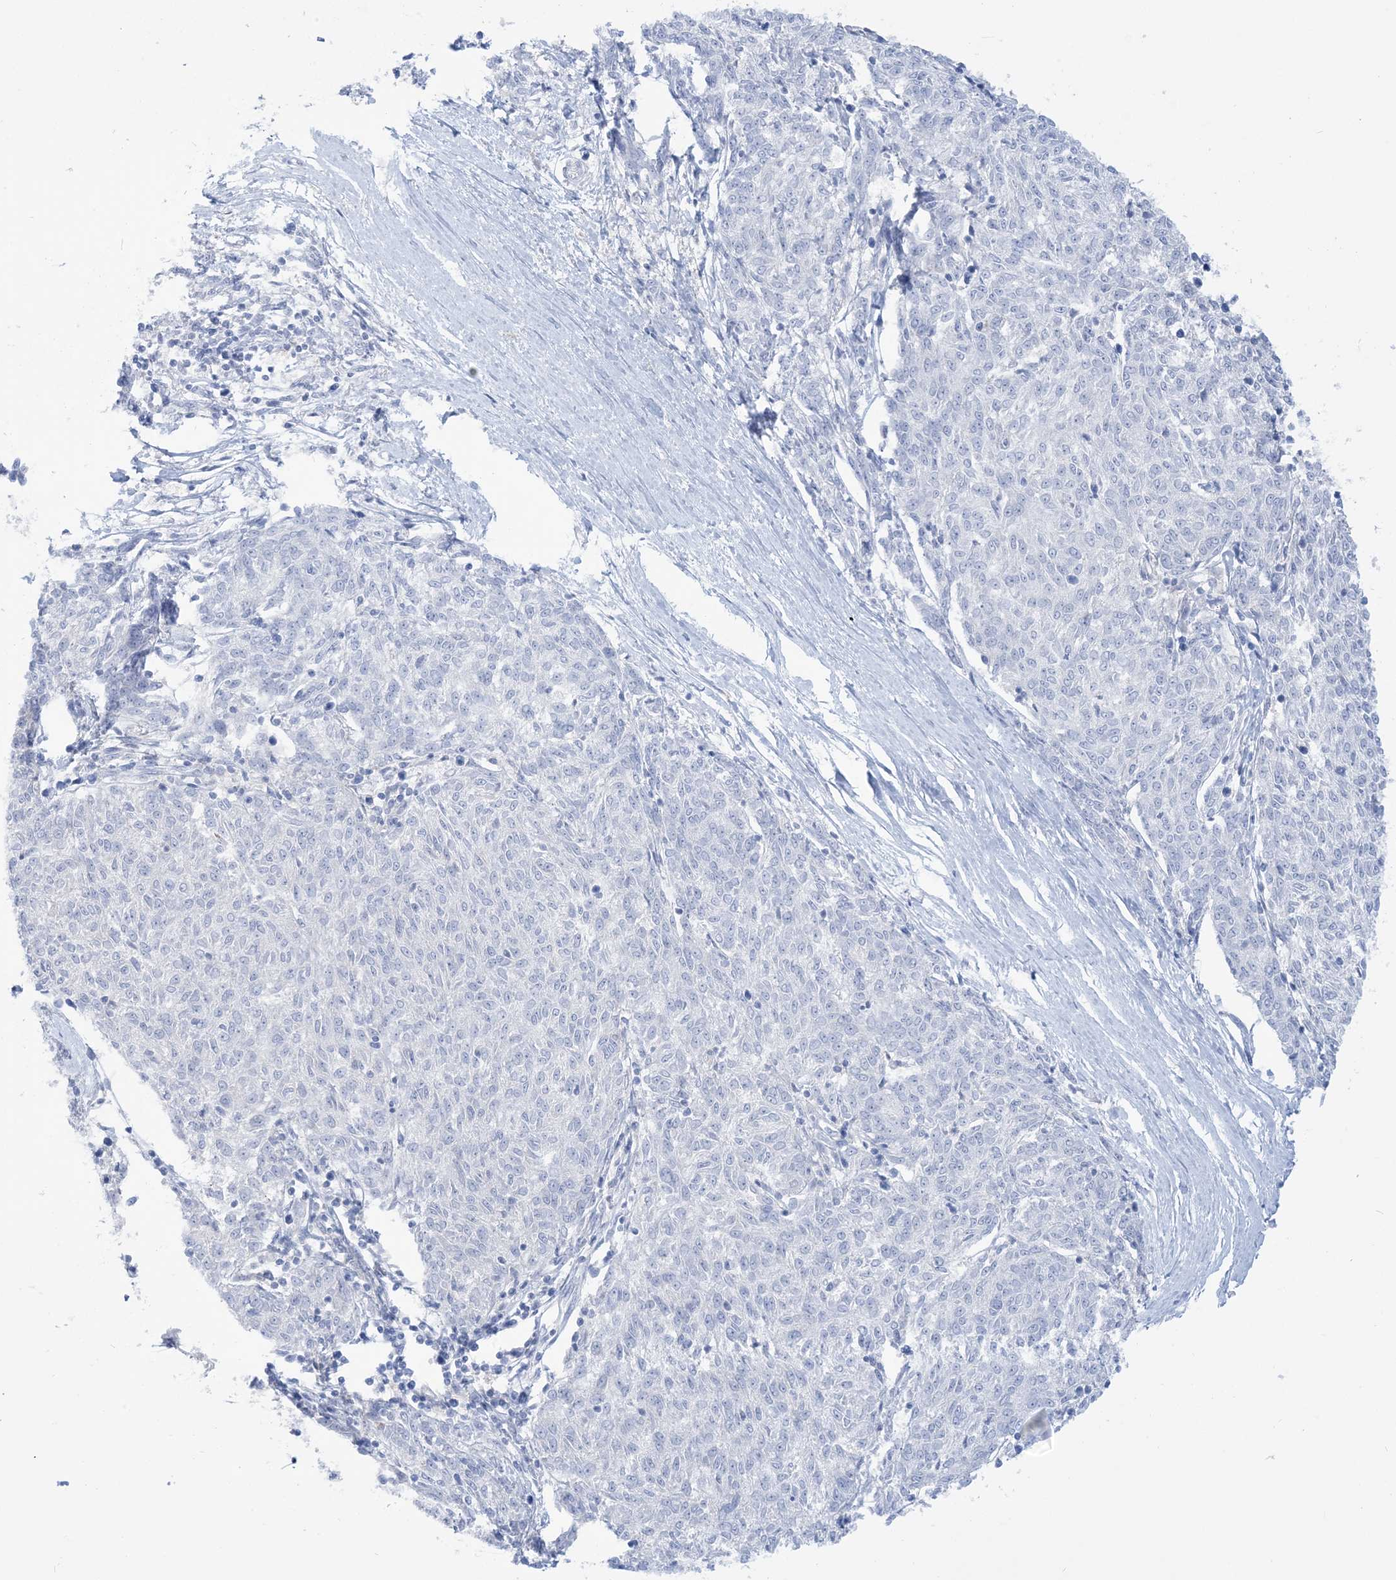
{"staining": {"intensity": "negative", "quantity": "none", "location": "none"}, "tissue": "melanoma", "cell_type": "Tumor cells", "image_type": "cancer", "snomed": [{"axis": "morphology", "description": "Malignant melanoma, NOS"}, {"axis": "topography", "description": "Skin"}], "caption": "This histopathology image is of melanoma stained with IHC to label a protein in brown with the nuclei are counter-stained blue. There is no expression in tumor cells.", "gene": "MARS2", "patient": {"sex": "female", "age": 72}}